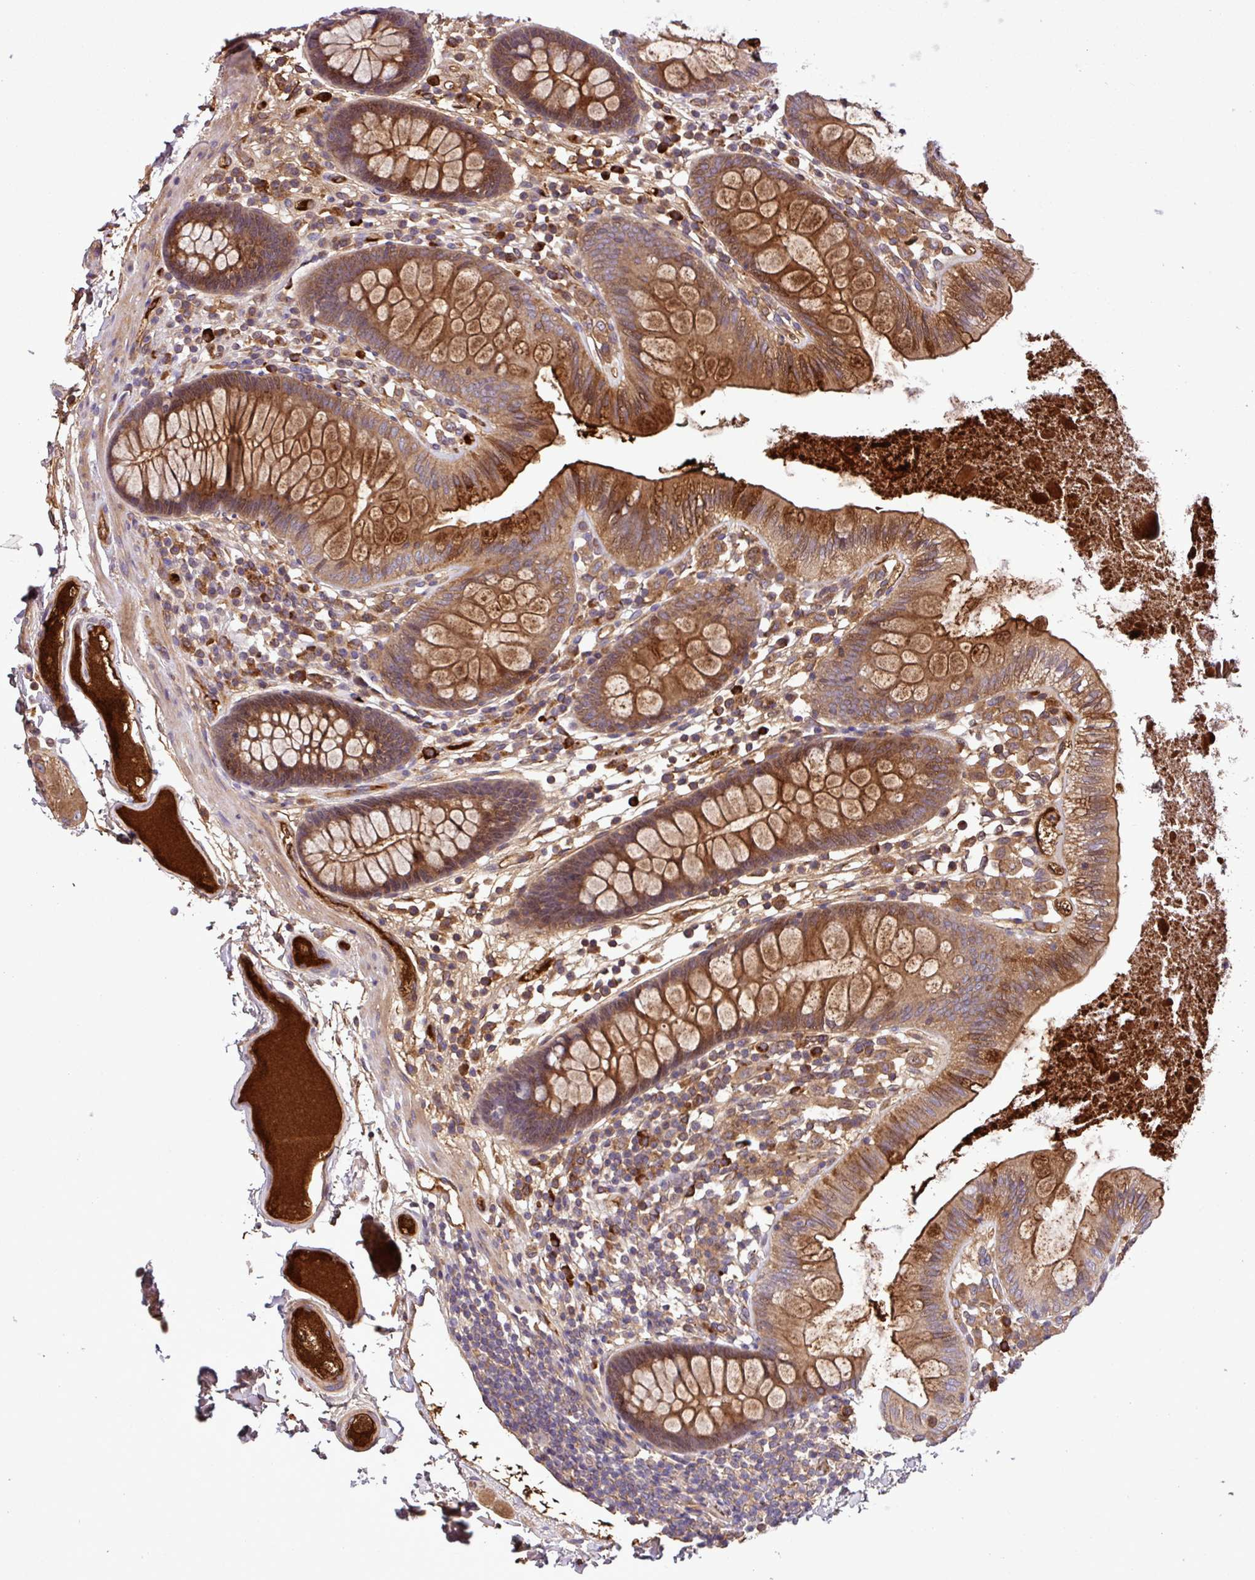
{"staining": {"intensity": "moderate", "quantity": "25%-75%", "location": "cytoplasmic/membranous"}, "tissue": "colon", "cell_type": "Endothelial cells", "image_type": "normal", "snomed": [{"axis": "morphology", "description": "Normal tissue, NOS"}, {"axis": "topography", "description": "Colon"}], "caption": "DAB immunohistochemical staining of normal human colon reveals moderate cytoplasmic/membranous protein expression in about 25%-75% of endothelial cells. (DAB IHC, brown staining for protein, blue staining for nuclei).", "gene": "ZNF266", "patient": {"sex": "male", "age": 84}}